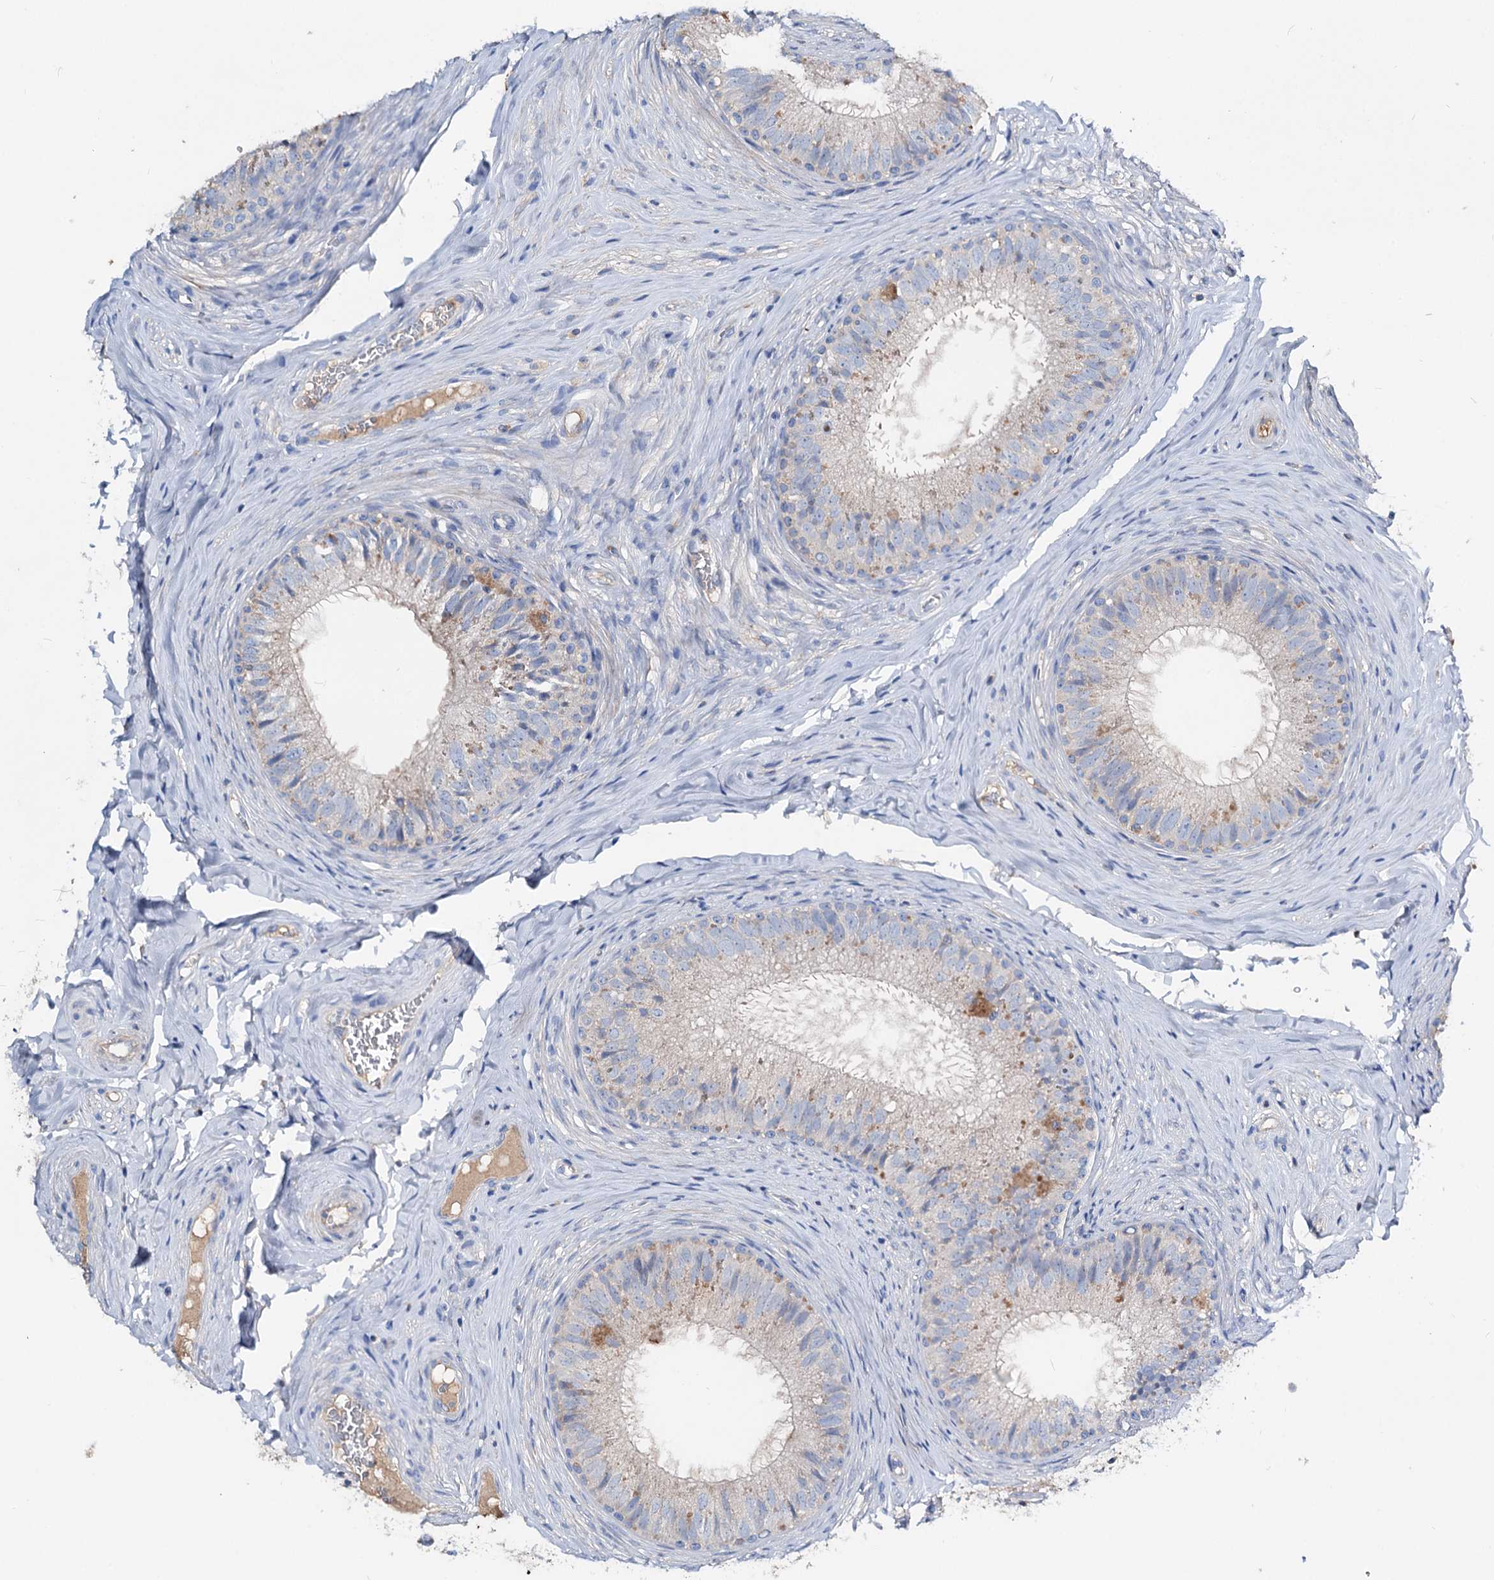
{"staining": {"intensity": "moderate", "quantity": "<25%", "location": "cytoplasmic/membranous"}, "tissue": "epididymis", "cell_type": "Glandular cells", "image_type": "normal", "snomed": [{"axis": "morphology", "description": "Normal tissue, NOS"}, {"axis": "topography", "description": "Epididymis"}], "caption": "Moderate cytoplasmic/membranous protein positivity is identified in approximately <25% of glandular cells in epididymis.", "gene": "ACY3", "patient": {"sex": "male", "age": 34}}